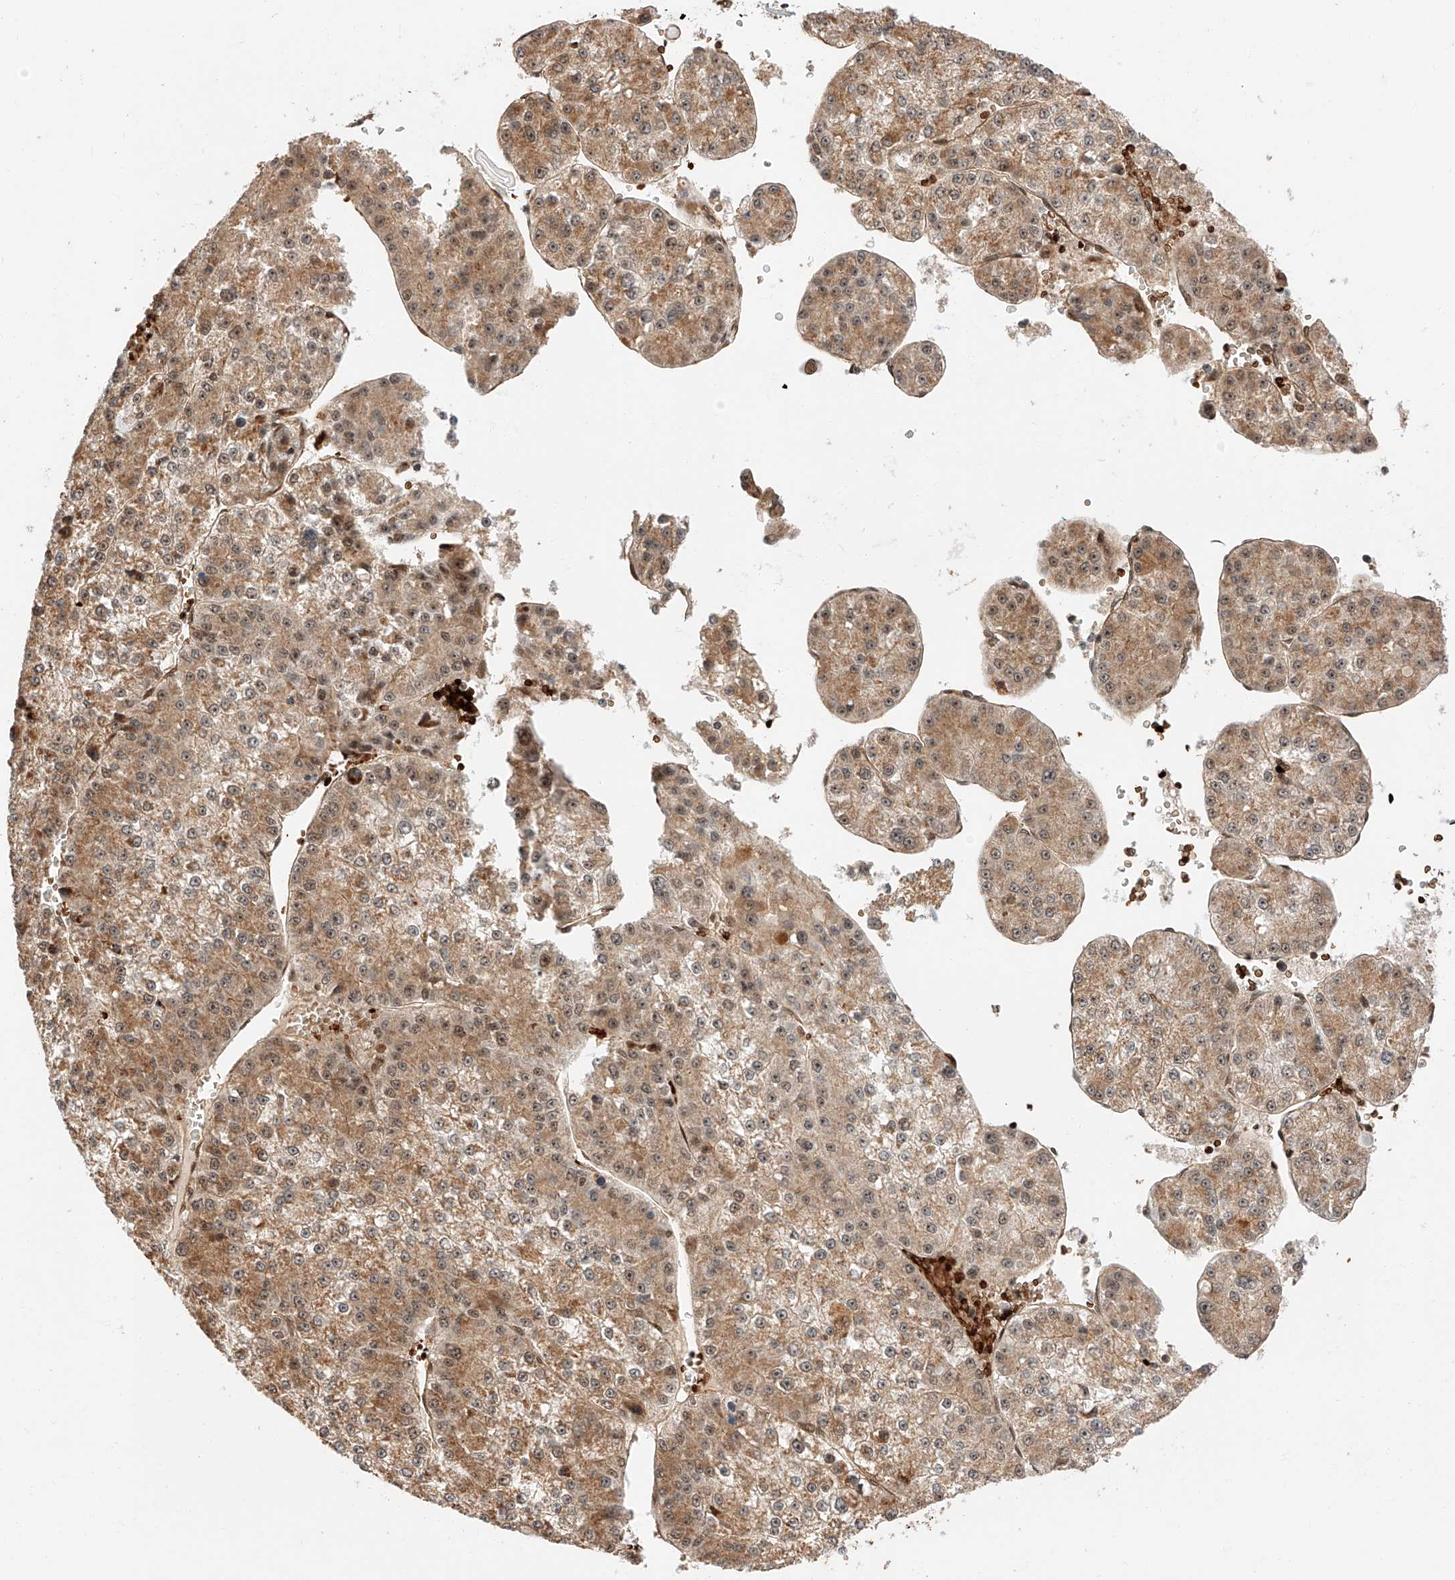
{"staining": {"intensity": "moderate", "quantity": ">75%", "location": "cytoplasmic/membranous"}, "tissue": "liver cancer", "cell_type": "Tumor cells", "image_type": "cancer", "snomed": [{"axis": "morphology", "description": "Carcinoma, Hepatocellular, NOS"}, {"axis": "topography", "description": "Liver"}], "caption": "The image reveals immunohistochemical staining of liver cancer (hepatocellular carcinoma). There is moderate cytoplasmic/membranous positivity is appreciated in approximately >75% of tumor cells.", "gene": "THTPA", "patient": {"sex": "female", "age": 73}}